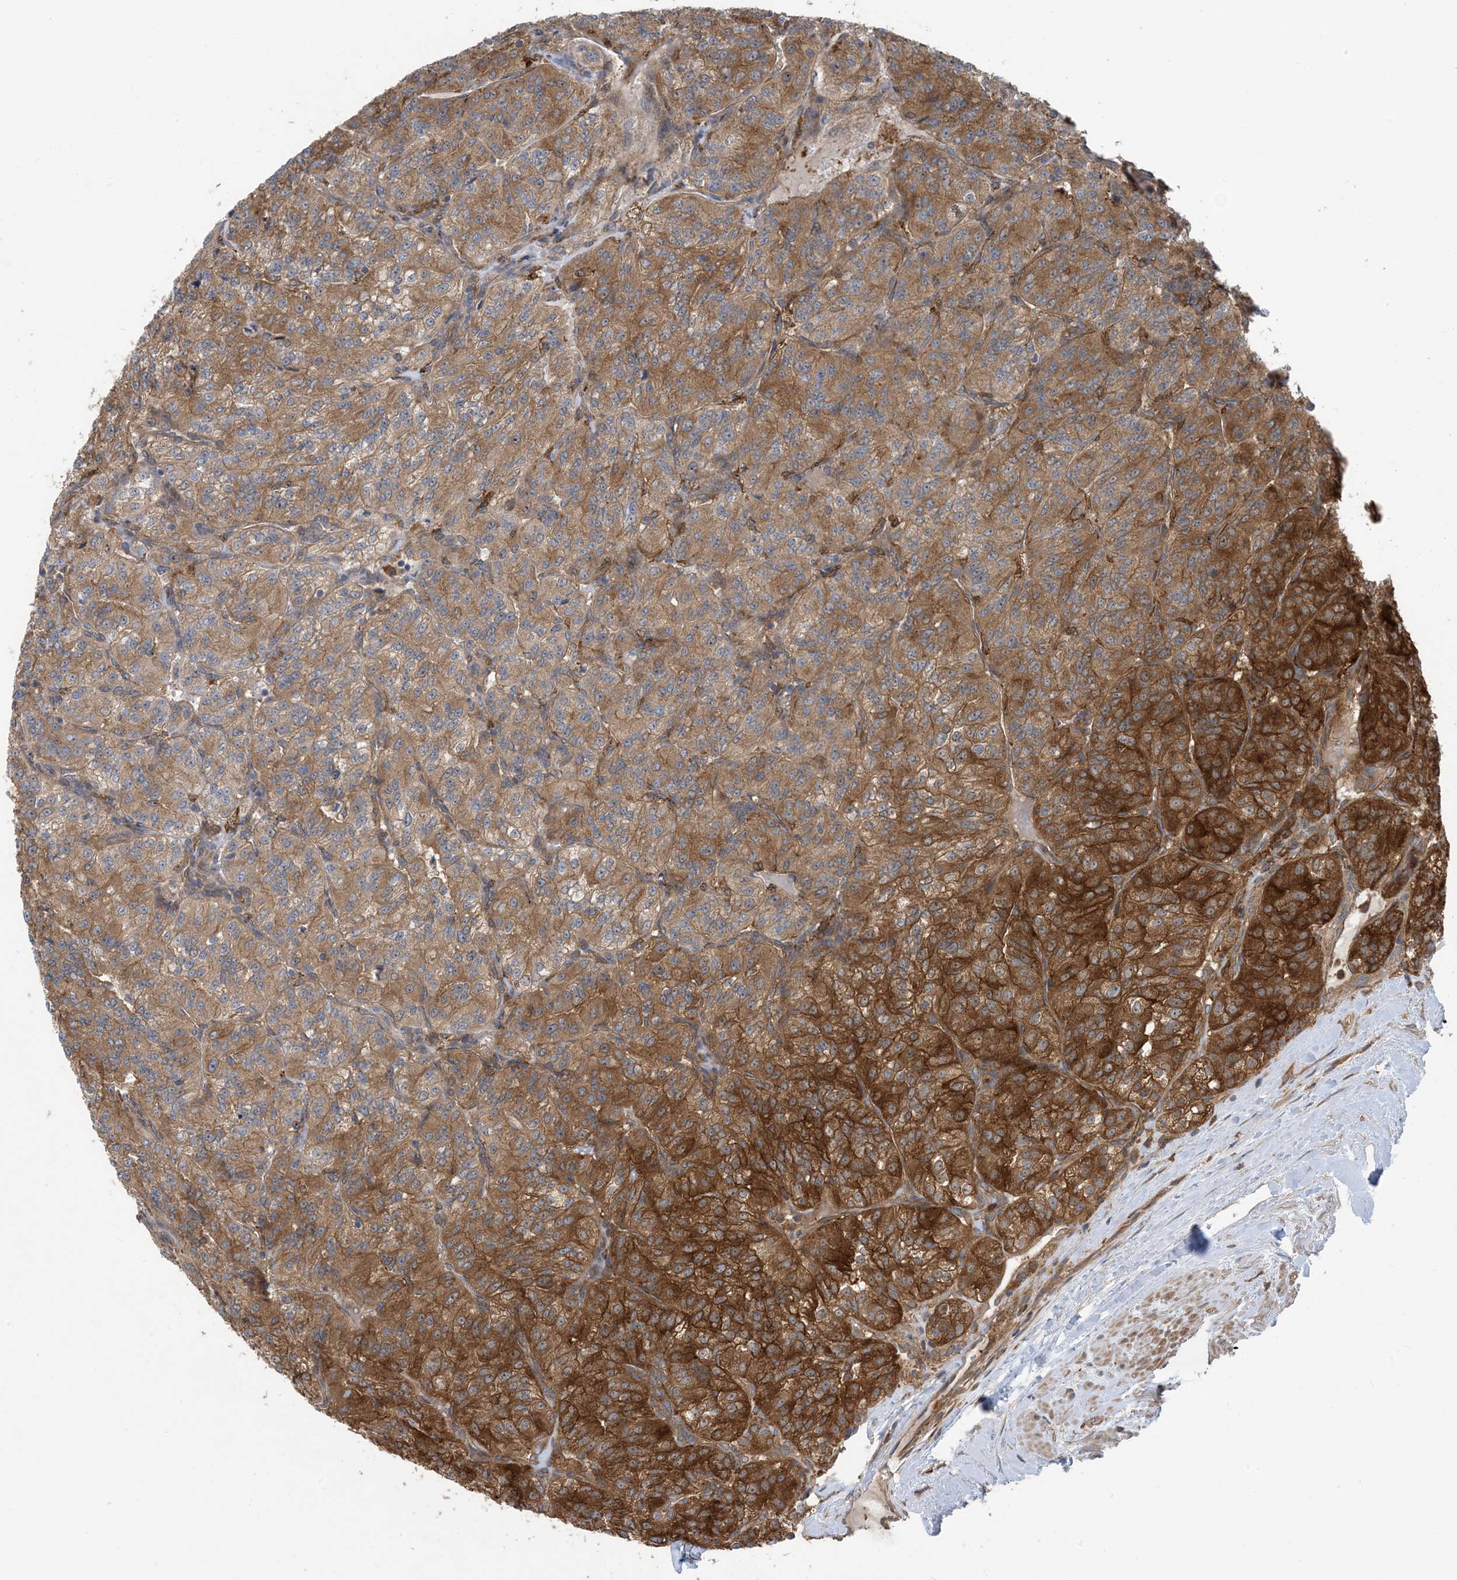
{"staining": {"intensity": "strong", "quantity": ">75%", "location": "cytoplasmic/membranous"}, "tissue": "renal cancer", "cell_type": "Tumor cells", "image_type": "cancer", "snomed": [{"axis": "morphology", "description": "Adenocarcinoma, NOS"}, {"axis": "topography", "description": "Kidney"}], "caption": "Renal cancer stained for a protein displays strong cytoplasmic/membranous positivity in tumor cells.", "gene": "HS1BP3", "patient": {"sex": "female", "age": 63}}